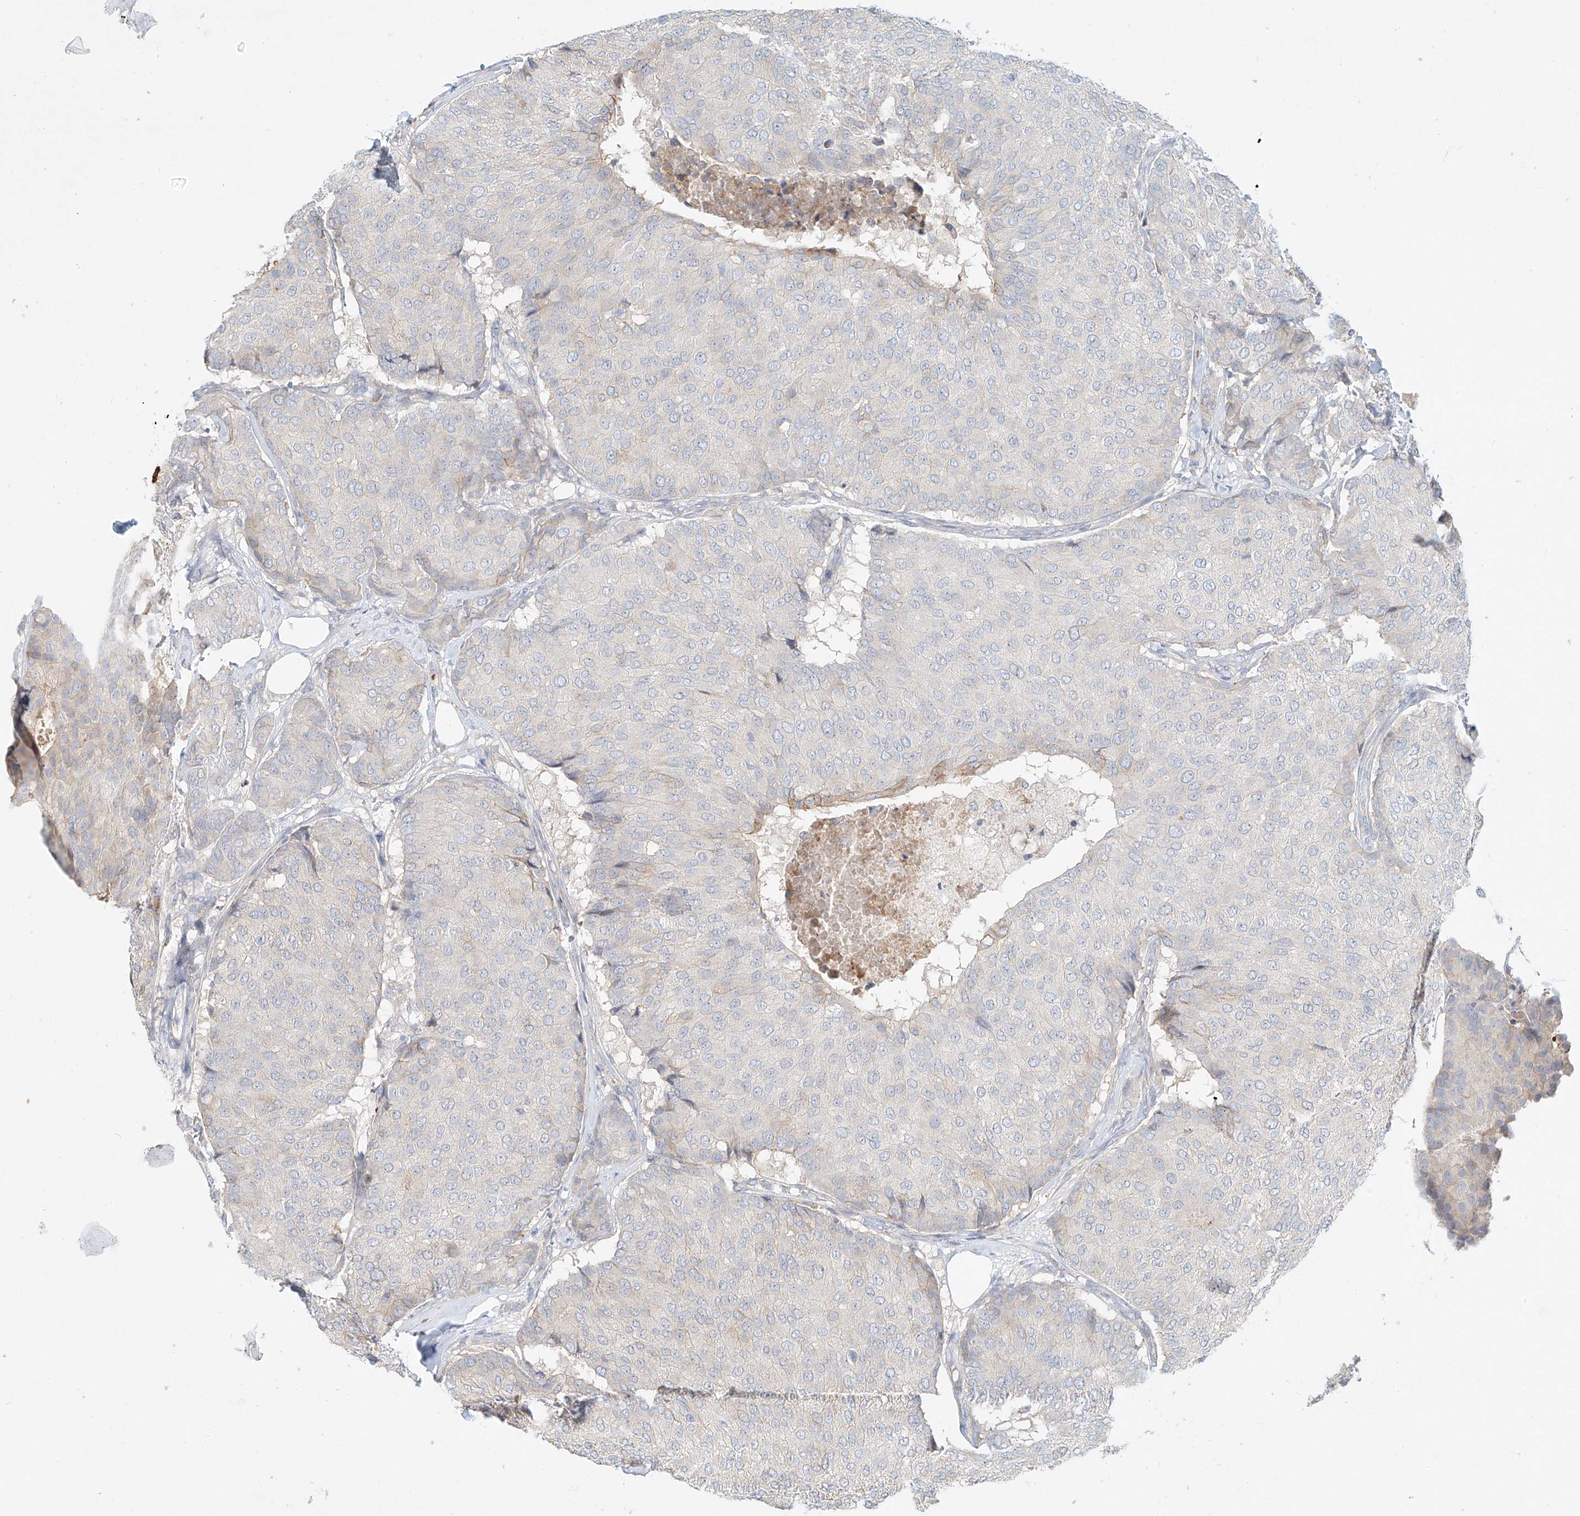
{"staining": {"intensity": "negative", "quantity": "none", "location": "none"}, "tissue": "breast cancer", "cell_type": "Tumor cells", "image_type": "cancer", "snomed": [{"axis": "morphology", "description": "Duct carcinoma"}, {"axis": "topography", "description": "Breast"}], "caption": "The histopathology image shows no significant staining in tumor cells of breast invasive ductal carcinoma.", "gene": "SYTL3", "patient": {"sex": "female", "age": 75}}